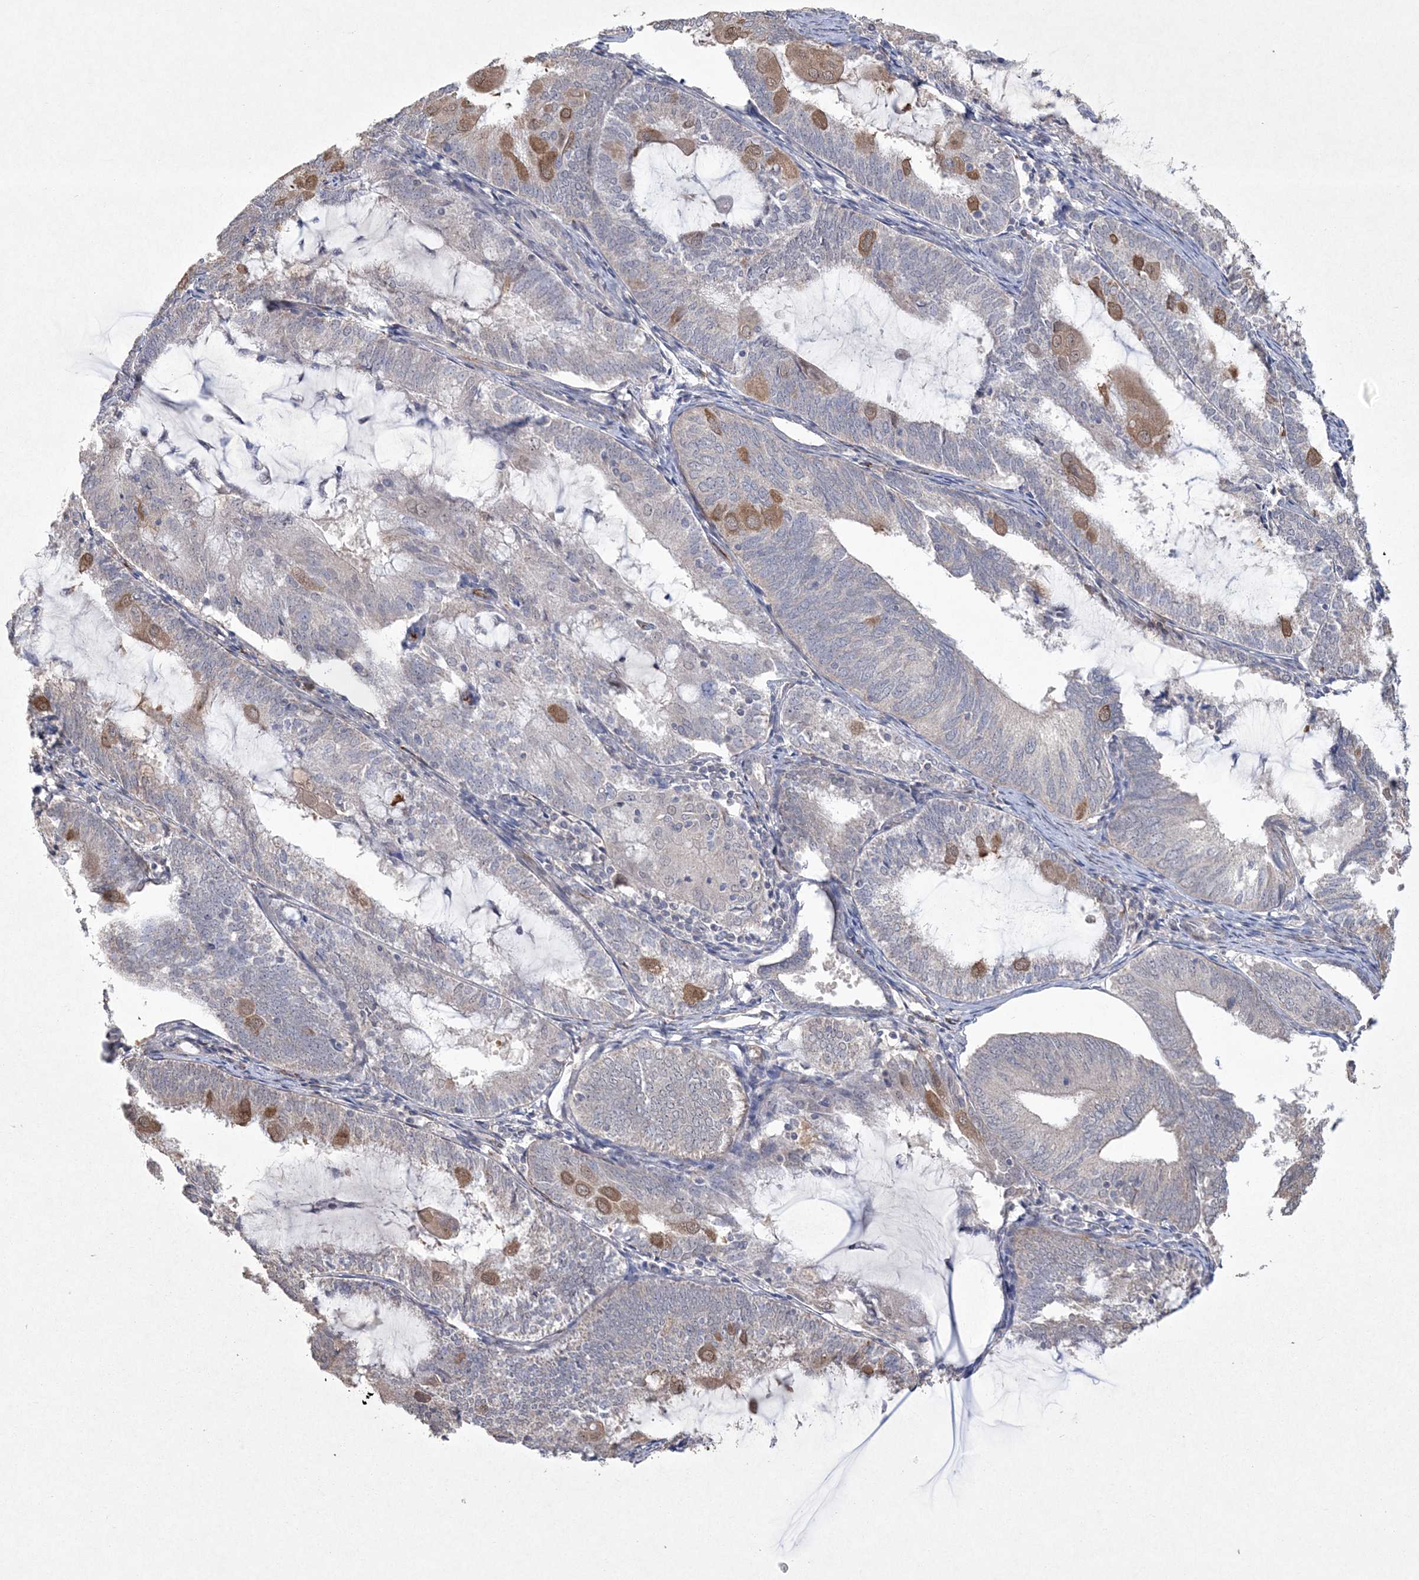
{"staining": {"intensity": "negative", "quantity": "none", "location": "none"}, "tissue": "endometrial cancer", "cell_type": "Tumor cells", "image_type": "cancer", "snomed": [{"axis": "morphology", "description": "Adenocarcinoma, NOS"}, {"axis": "topography", "description": "Endometrium"}], "caption": "DAB immunohistochemical staining of endometrial adenocarcinoma shows no significant expression in tumor cells. Nuclei are stained in blue.", "gene": "DPCD", "patient": {"sex": "female", "age": 81}}